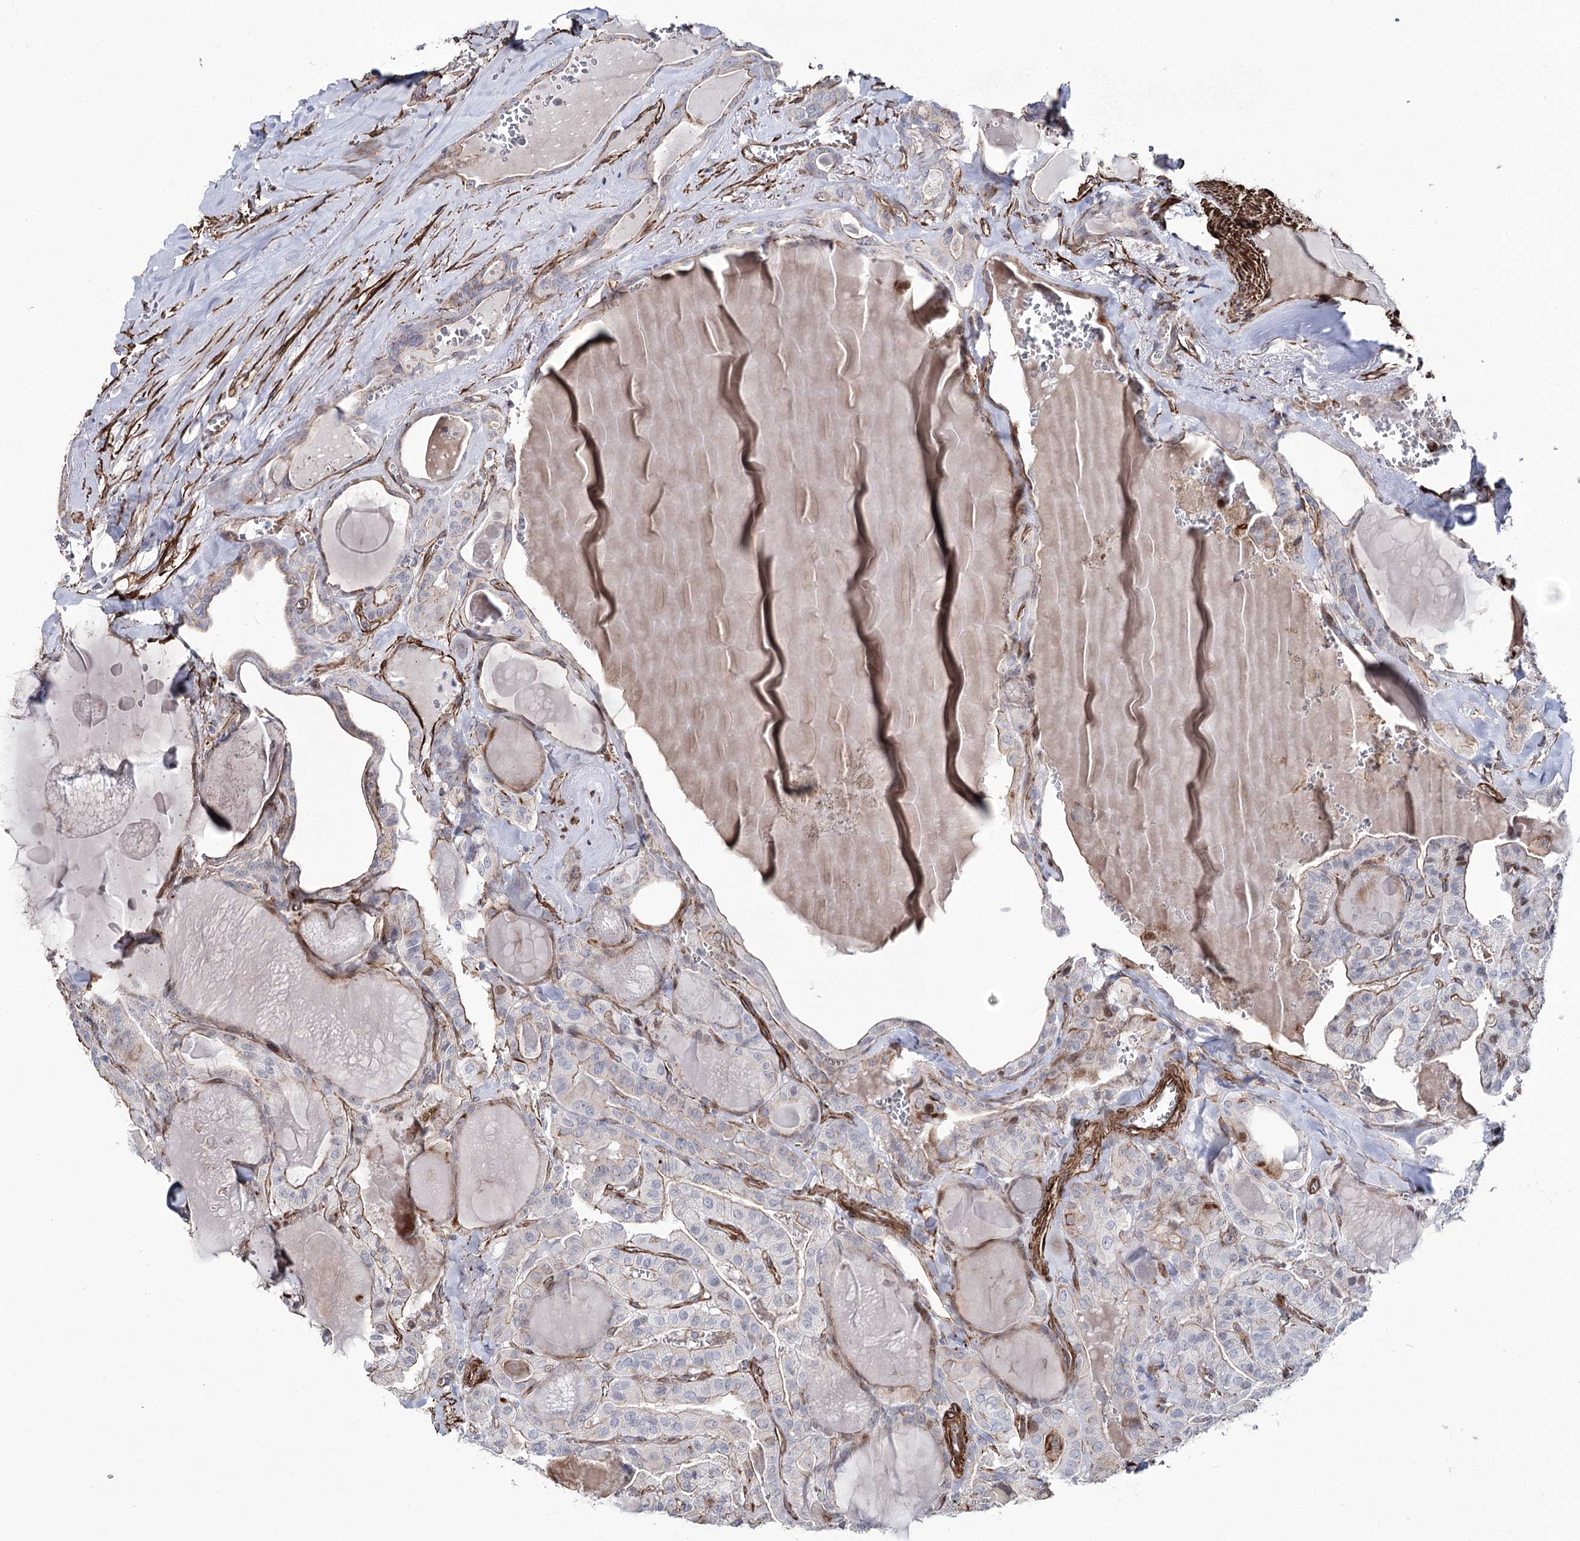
{"staining": {"intensity": "moderate", "quantity": "<25%", "location": "cytoplasmic/membranous"}, "tissue": "thyroid cancer", "cell_type": "Tumor cells", "image_type": "cancer", "snomed": [{"axis": "morphology", "description": "Papillary adenocarcinoma, NOS"}, {"axis": "topography", "description": "Thyroid gland"}], "caption": "IHC photomicrograph of neoplastic tissue: papillary adenocarcinoma (thyroid) stained using immunohistochemistry (IHC) shows low levels of moderate protein expression localized specifically in the cytoplasmic/membranous of tumor cells, appearing as a cytoplasmic/membranous brown color.", "gene": "ARHGAP20", "patient": {"sex": "male", "age": 52}}